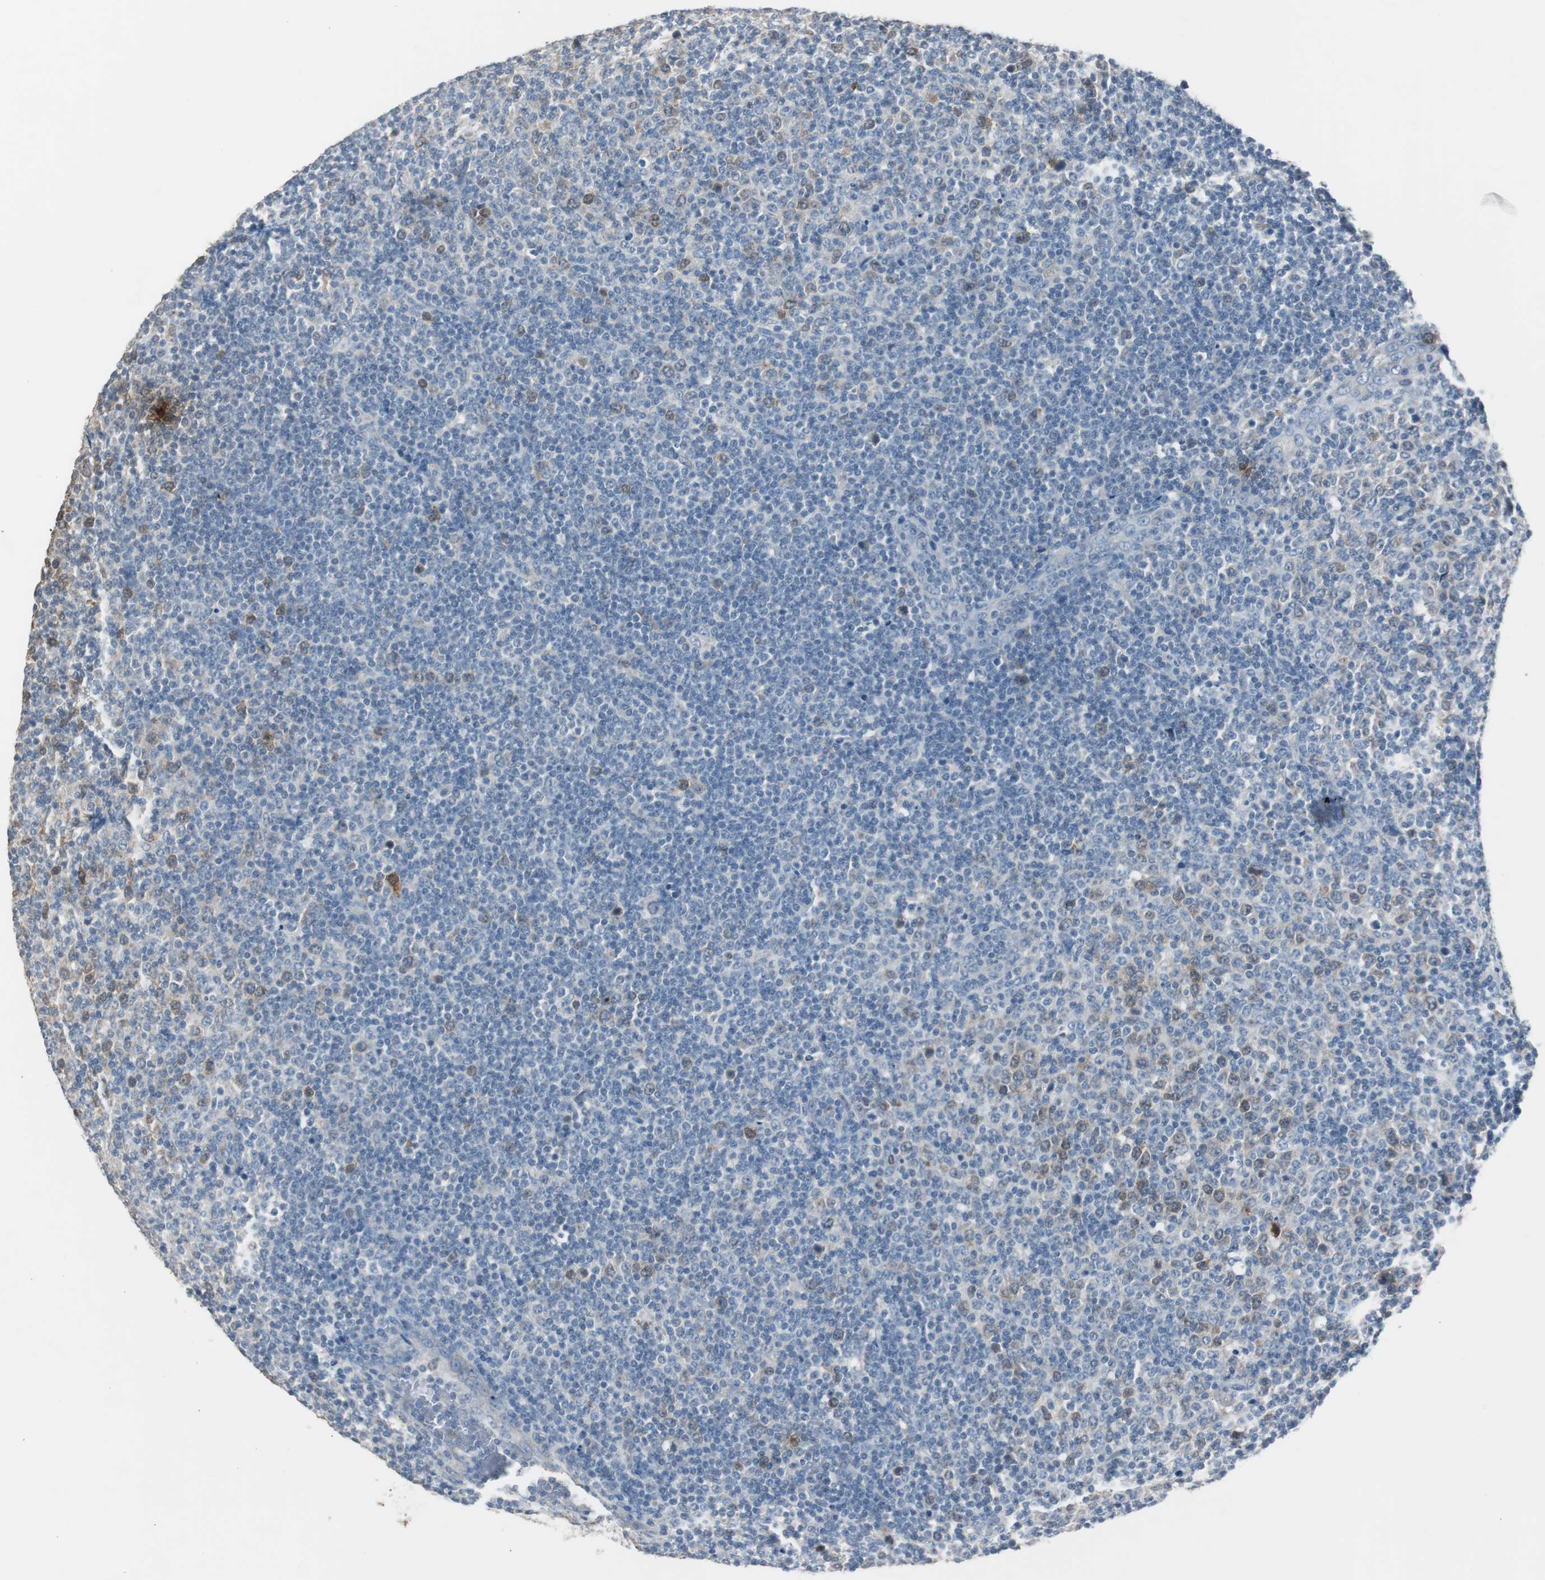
{"staining": {"intensity": "weak", "quantity": "<25%", "location": "cytoplasmic/membranous"}, "tissue": "lymphoma", "cell_type": "Tumor cells", "image_type": "cancer", "snomed": [{"axis": "morphology", "description": "Malignant lymphoma, non-Hodgkin's type, Low grade"}, {"axis": "topography", "description": "Lymph node"}], "caption": "A photomicrograph of human malignant lymphoma, non-Hodgkin's type (low-grade) is negative for staining in tumor cells.", "gene": "TK1", "patient": {"sex": "male", "age": 70}}